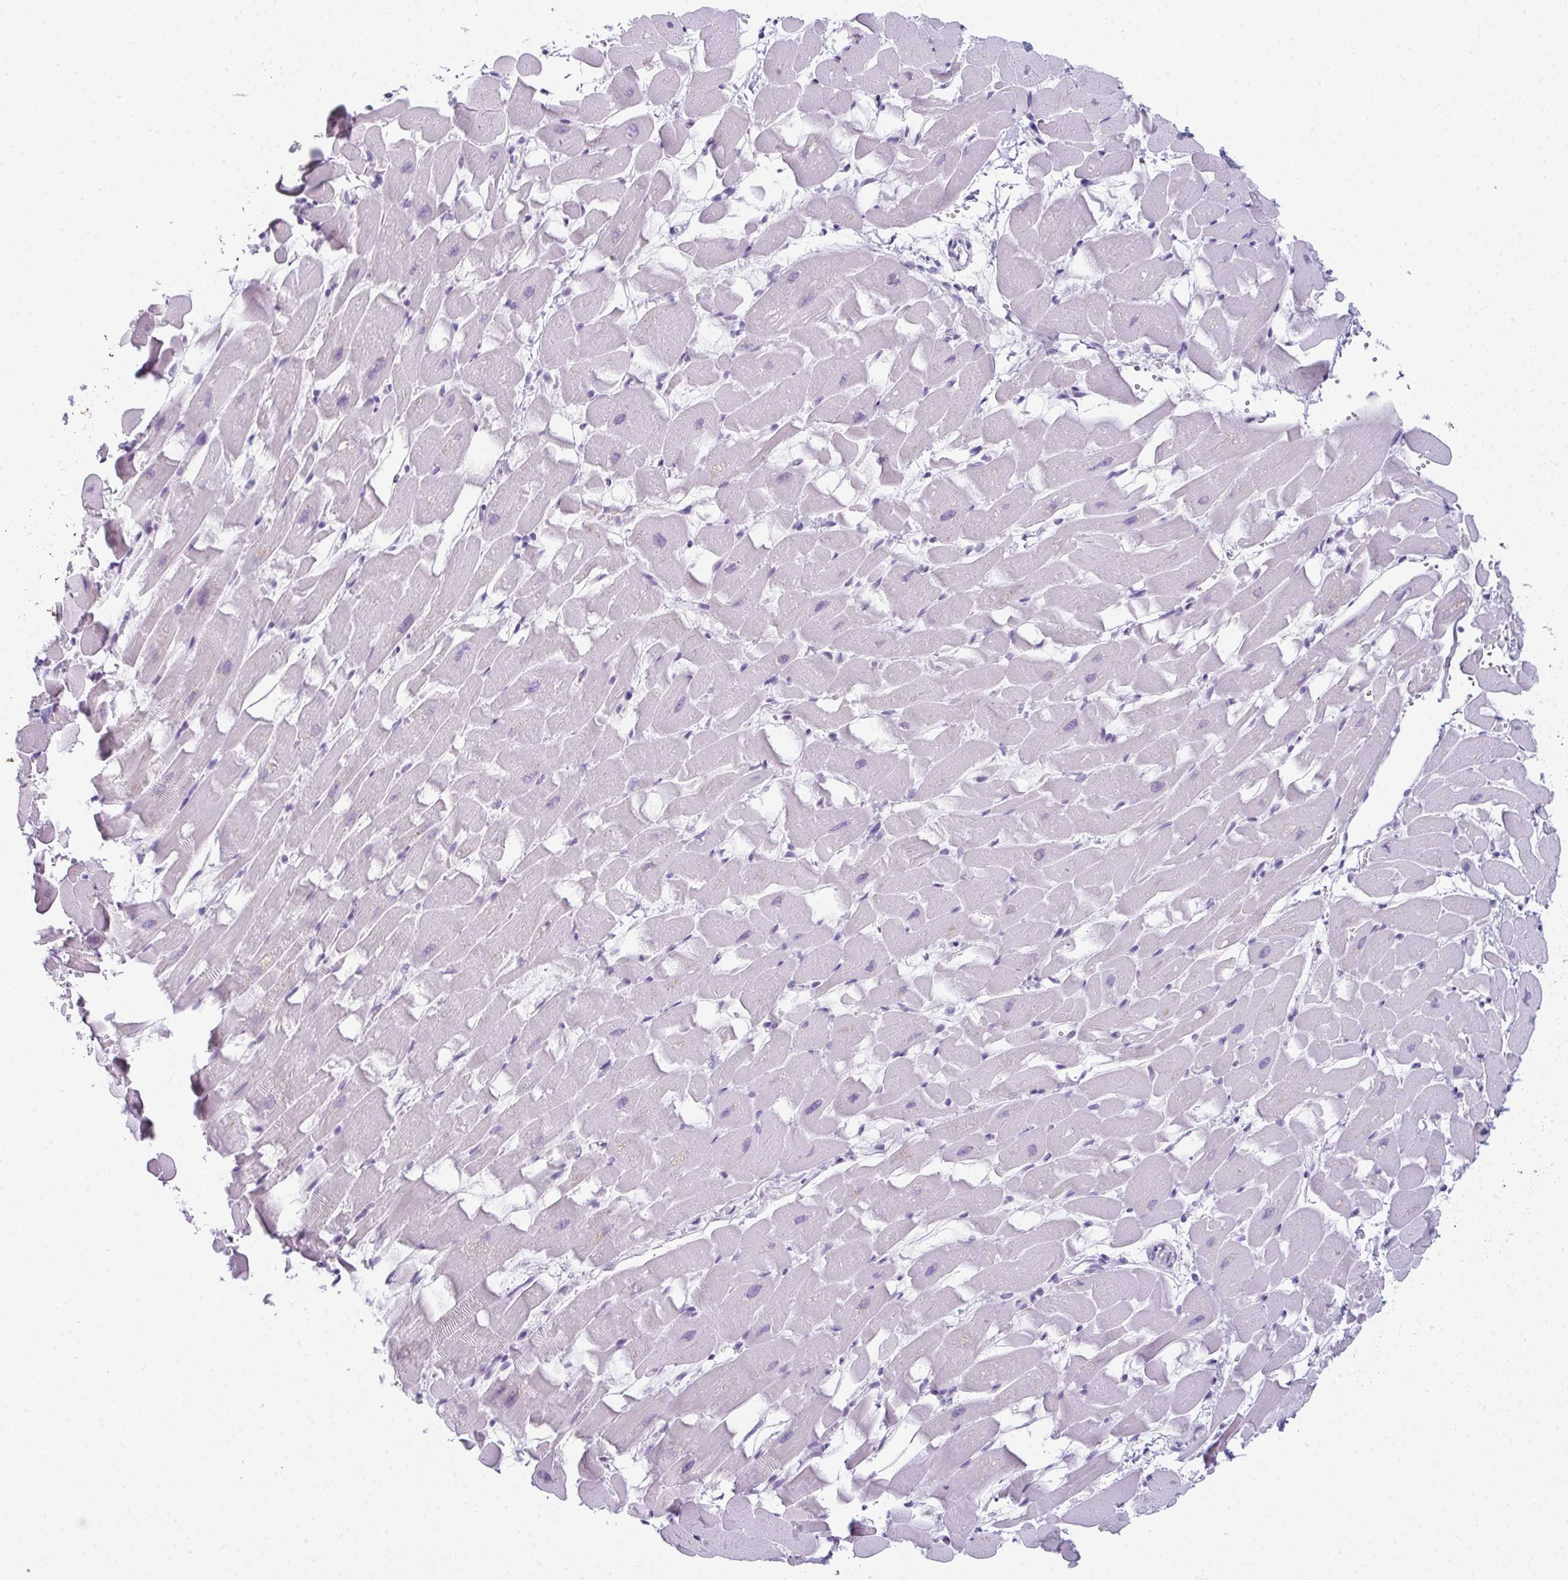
{"staining": {"intensity": "negative", "quantity": "none", "location": "none"}, "tissue": "heart muscle", "cell_type": "Cardiomyocytes", "image_type": "normal", "snomed": [{"axis": "morphology", "description": "Normal tissue, NOS"}, {"axis": "topography", "description": "Heart"}], "caption": "IHC micrograph of normal heart muscle: heart muscle stained with DAB demonstrates no significant protein expression in cardiomyocytes.", "gene": "ENKUR", "patient": {"sex": "male", "age": 37}}